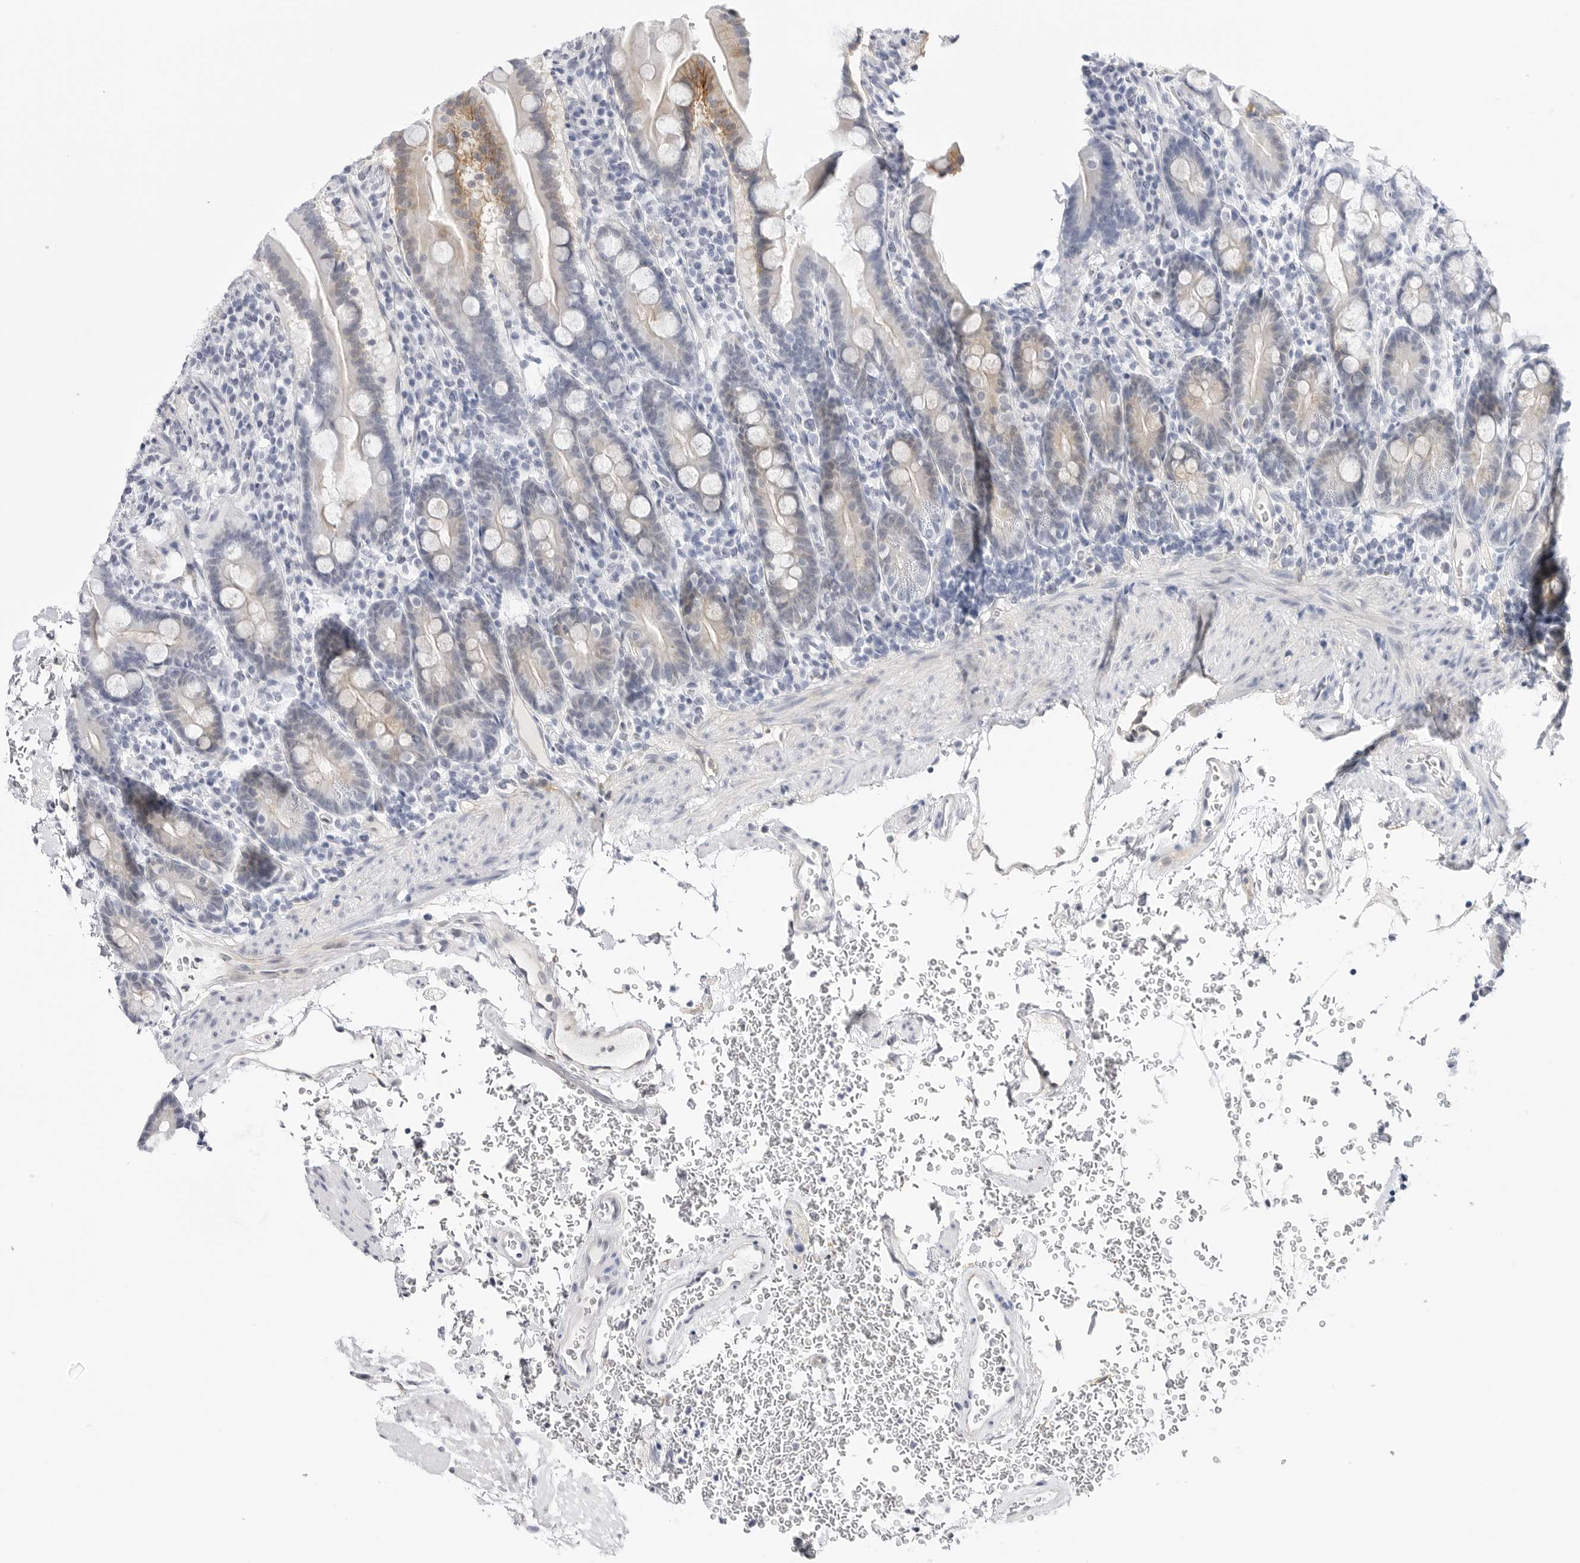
{"staining": {"intensity": "strong", "quantity": "<25%", "location": "cytoplasmic/membranous"}, "tissue": "duodenum", "cell_type": "Glandular cells", "image_type": "normal", "snomed": [{"axis": "morphology", "description": "Normal tissue, NOS"}, {"axis": "topography", "description": "Duodenum"}], "caption": "Benign duodenum displays strong cytoplasmic/membranous expression in about <25% of glandular cells, visualized by immunohistochemistry.", "gene": "SLC19A1", "patient": {"sex": "male", "age": 54}}